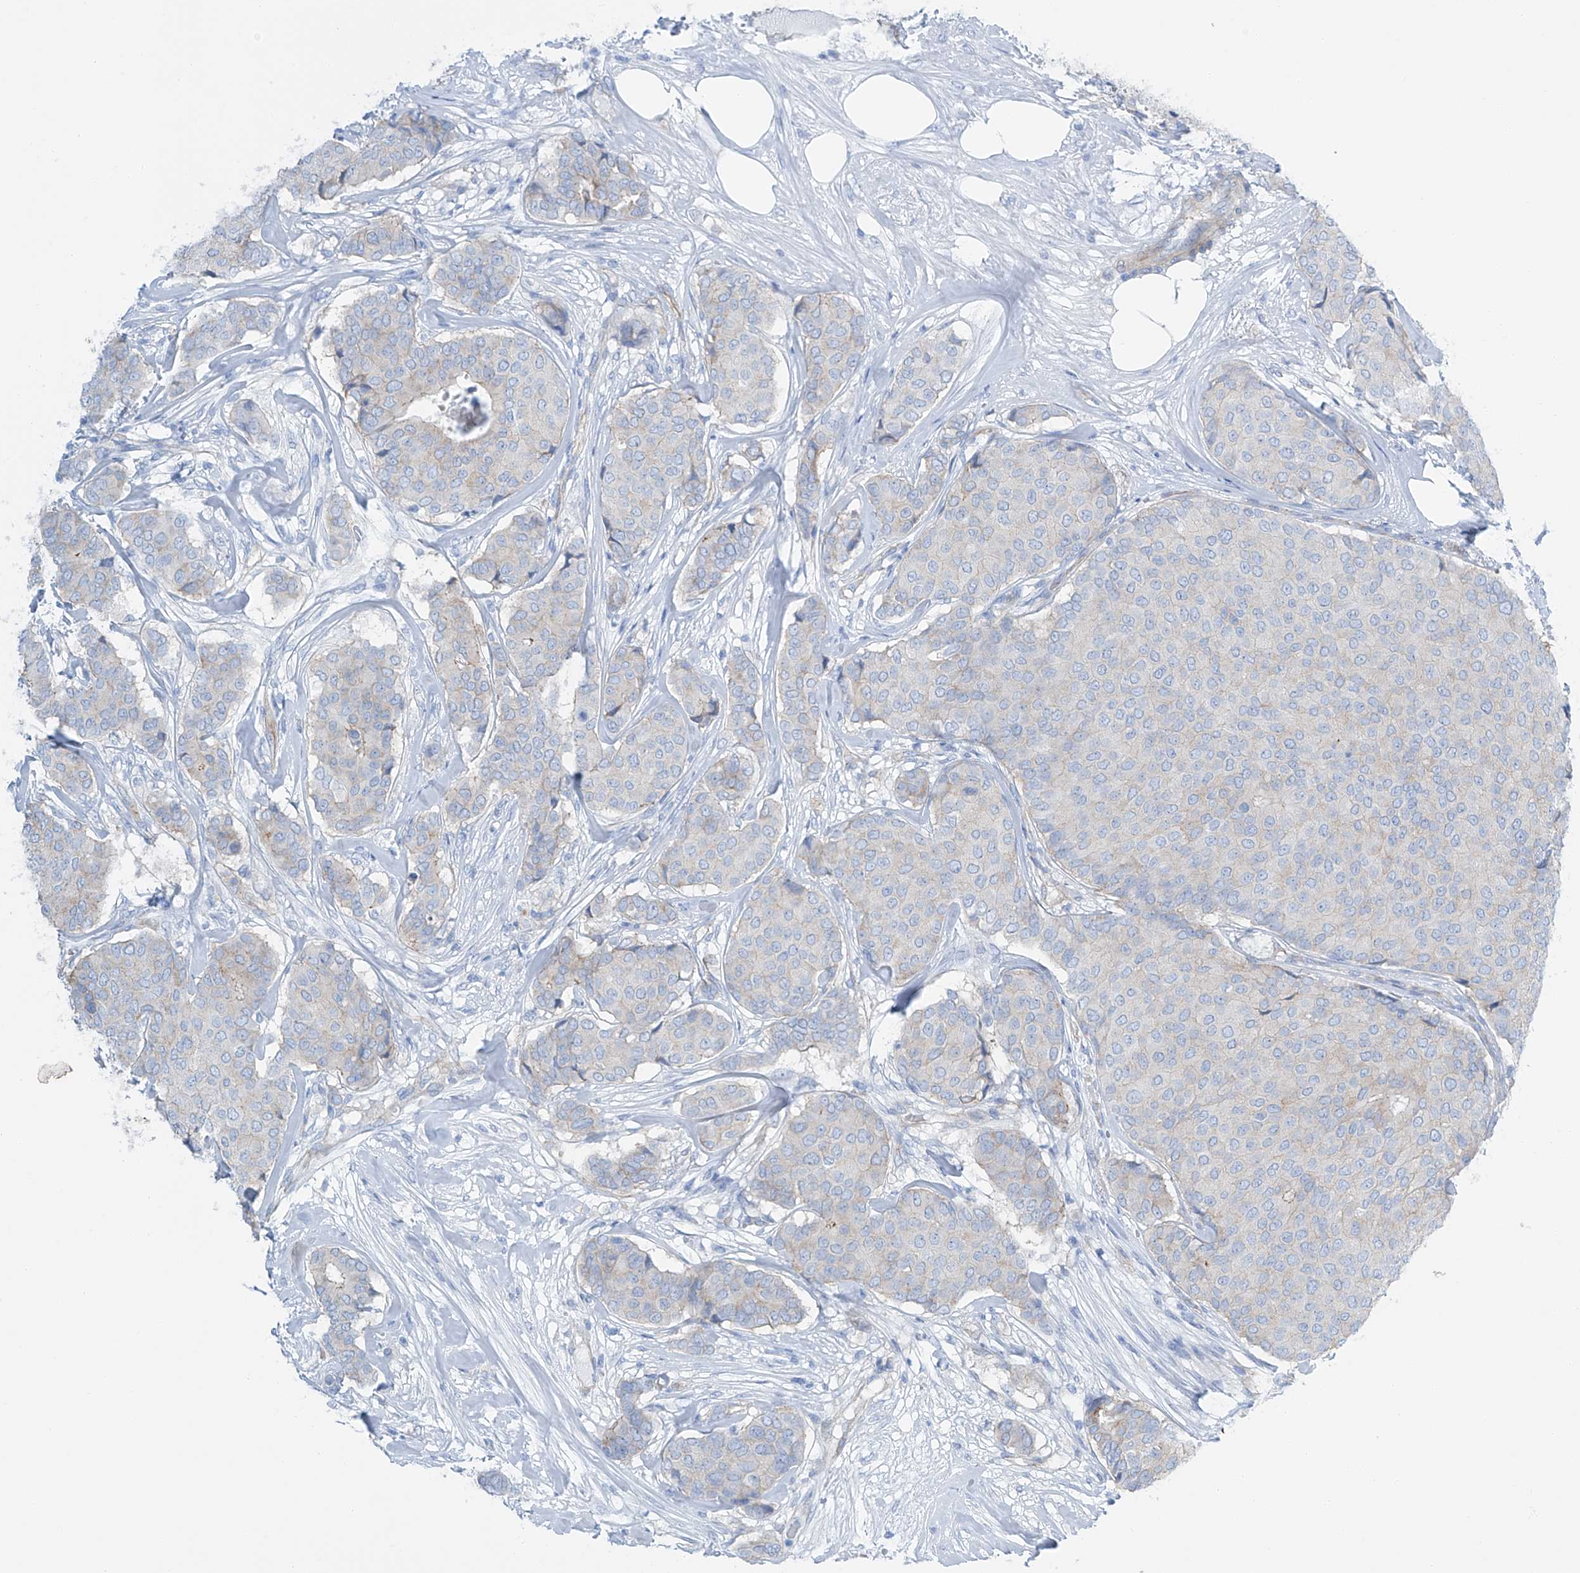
{"staining": {"intensity": "negative", "quantity": "none", "location": "none"}, "tissue": "breast cancer", "cell_type": "Tumor cells", "image_type": "cancer", "snomed": [{"axis": "morphology", "description": "Duct carcinoma"}, {"axis": "topography", "description": "Breast"}], "caption": "An immunohistochemistry image of invasive ductal carcinoma (breast) is shown. There is no staining in tumor cells of invasive ductal carcinoma (breast).", "gene": "MAGI1", "patient": {"sex": "female", "age": 75}}